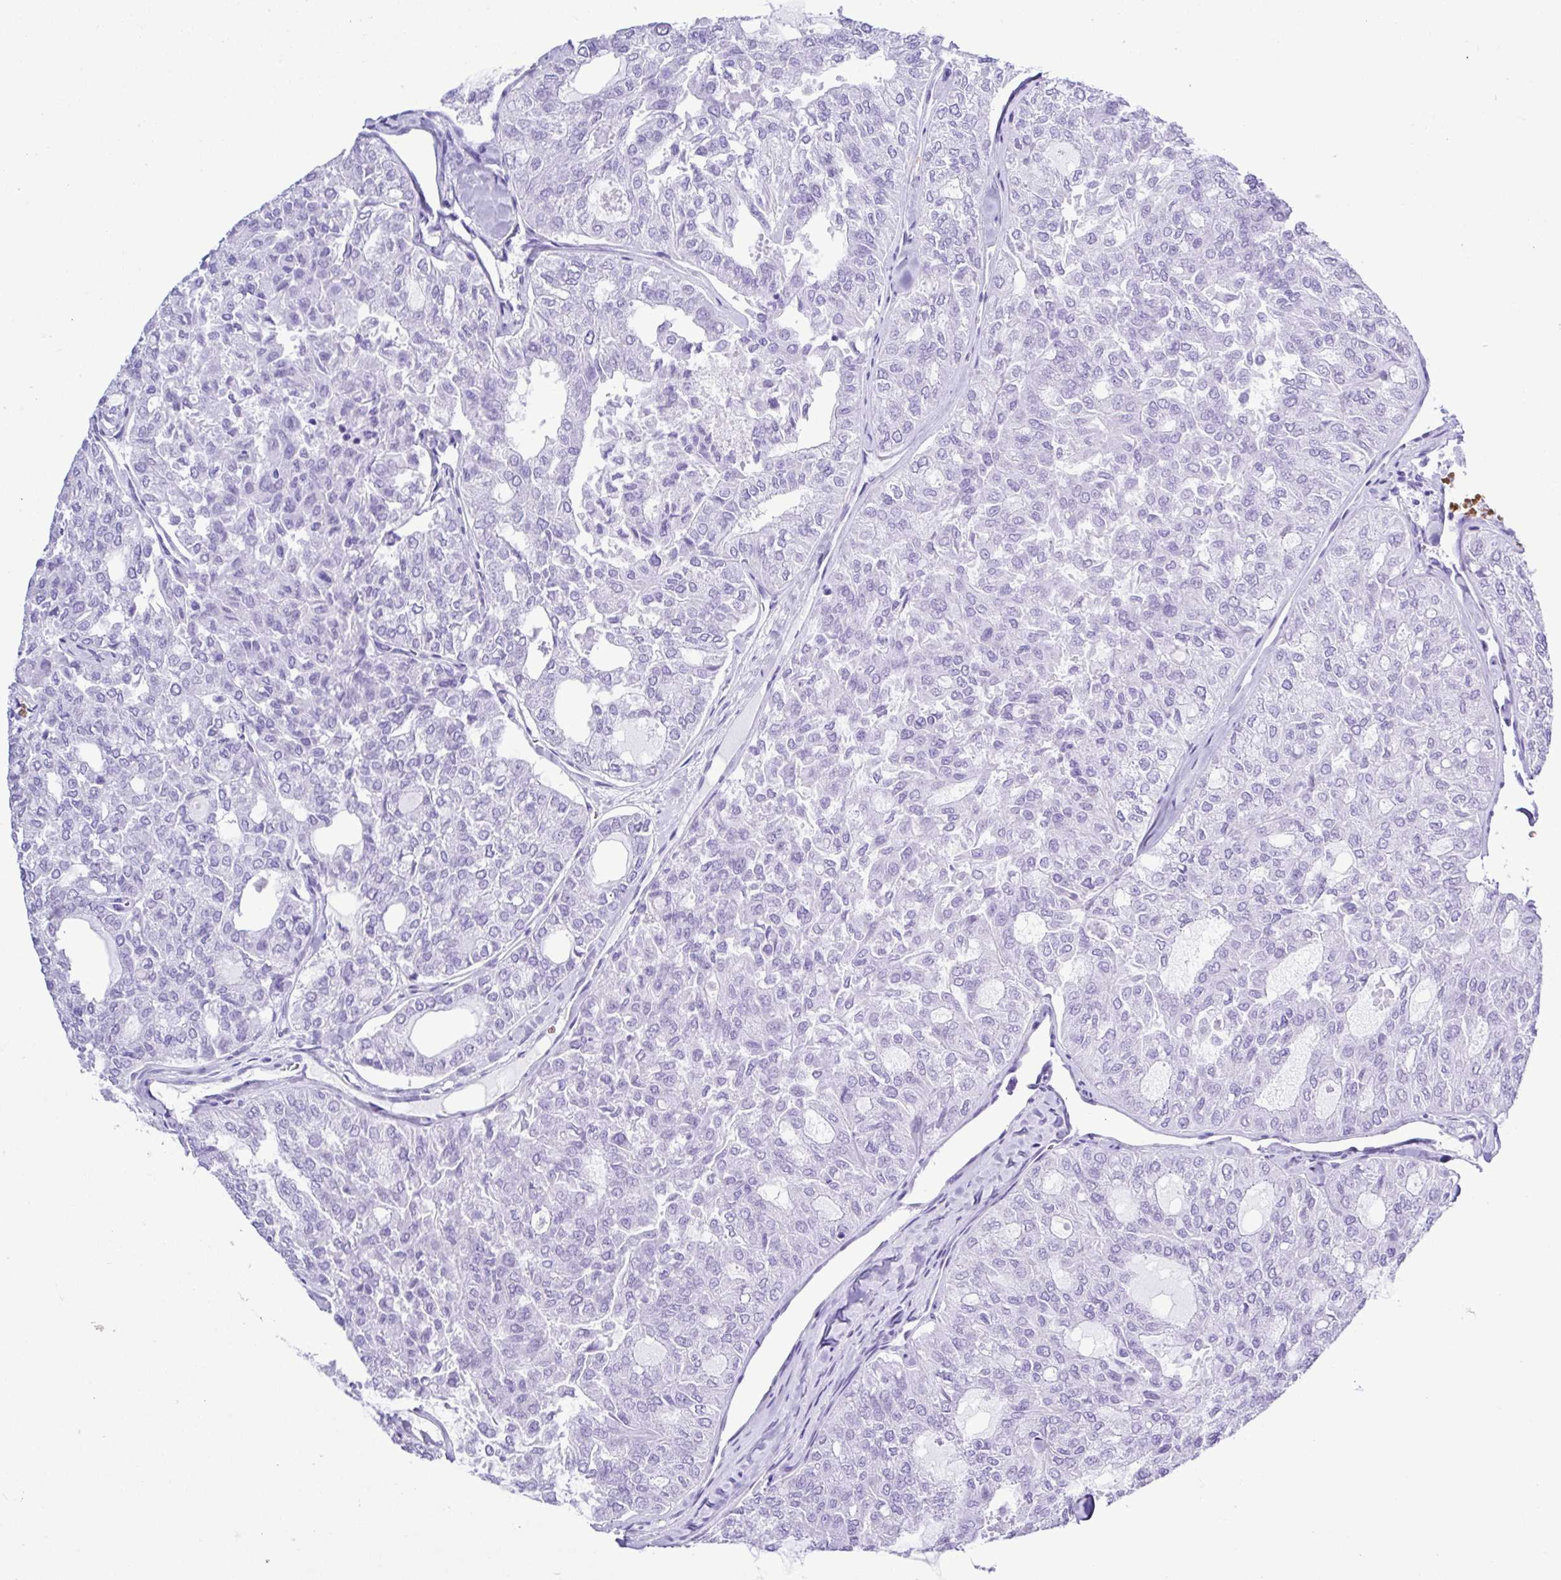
{"staining": {"intensity": "negative", "quantity": "none", "location": "none"}, "tissue": "thyroid cancer", "cell_type": "Tumor cells", "image_type": "cancer", "snomed": [{"axis": "morphology", "description": "Follicular adenoma carcinoma, NOS"}, {"axis": "topography", "description": "Thyroid gland"}], "caption": "High magnification brightfield microscopy of follicular adenoma carcinoma (thyroid) stained with DAB (3,3'-diaminobenzidine) (brown) and counterstained with hematoxylin (blue): tumor cells show no significant staining. (Immunohistochemistry, brightfield microscopy, high magnification).", "gene": "SYT1", "patient": {"sex": "male", "age": 75}}